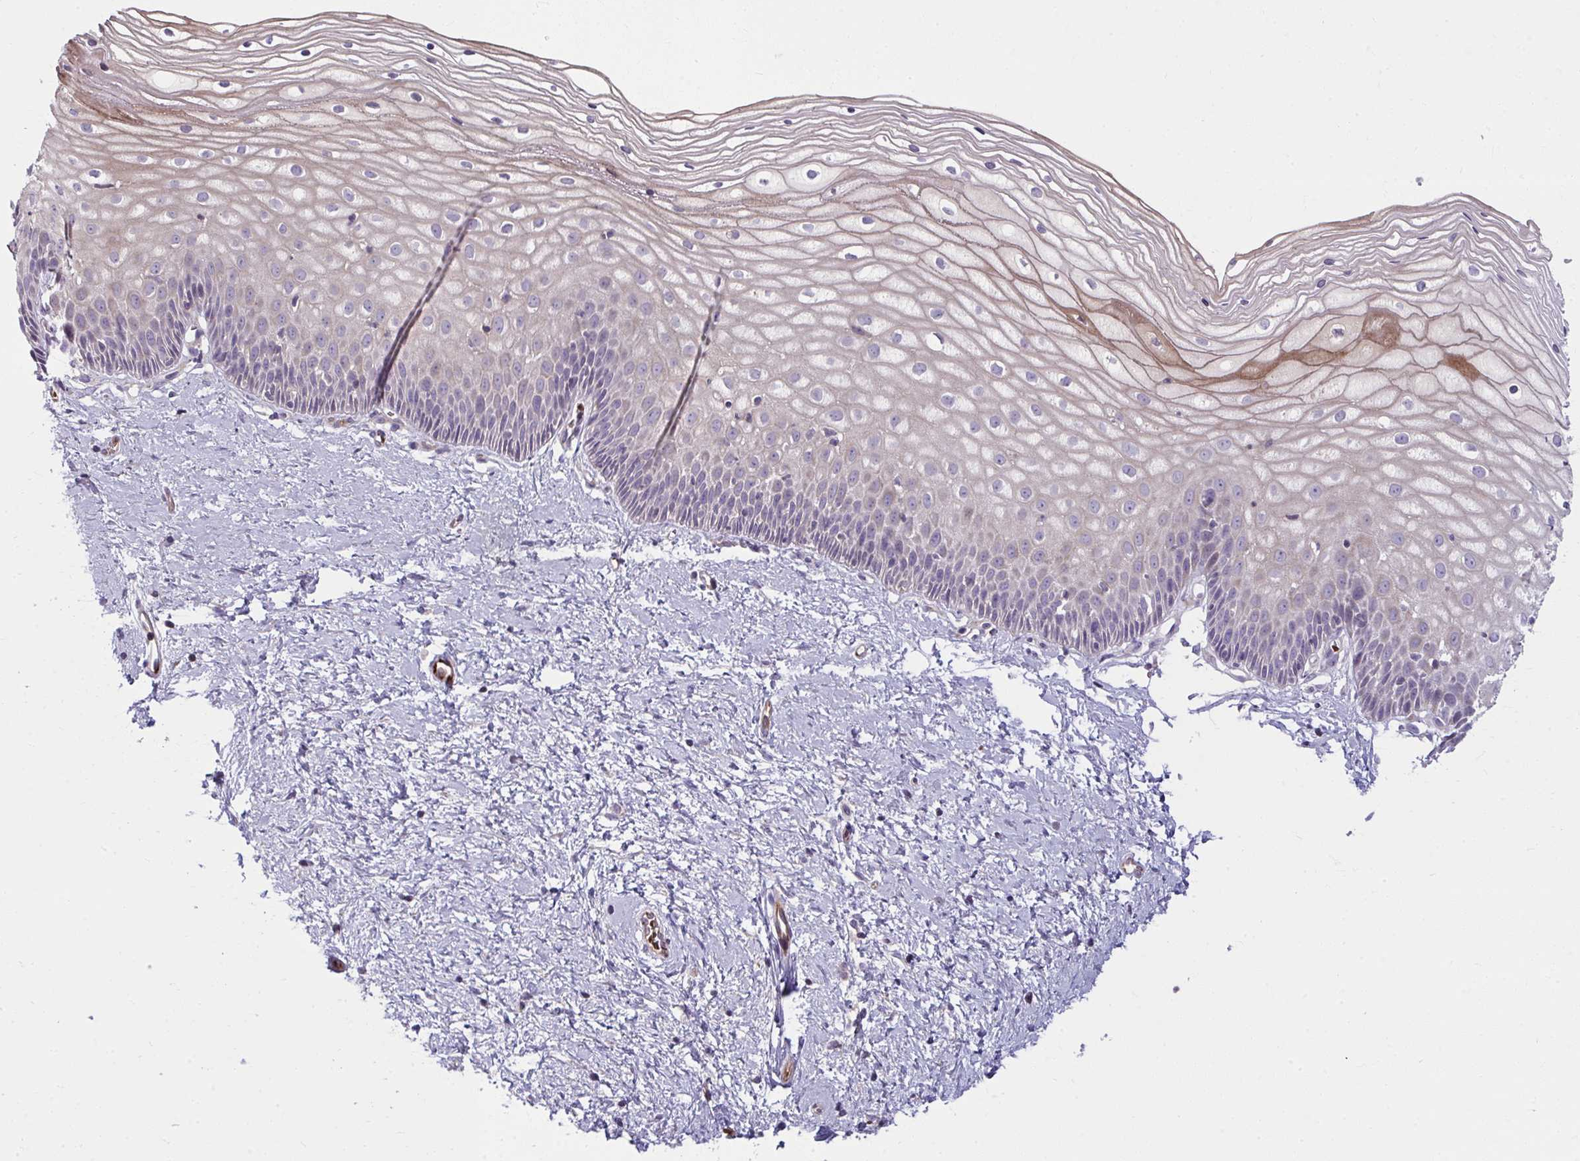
{"staining": {"intensity": "weak", "quantity": "<25%", "location": "cytoplasmic/membranous"}, "tissue": "cervix", "cell_type": "Glandular cells", "image_type": "normal", "snomed": [{"axis": "morphology", "description": "Normal tissue, NOS"}, {"axis": "topography", "description": "Cervix"}], "caption": "The image exhibits no staining of glandular cells in benign cervix.", "gene": "SLC14A1", "patient": {"sex": "female", "age": 36}}